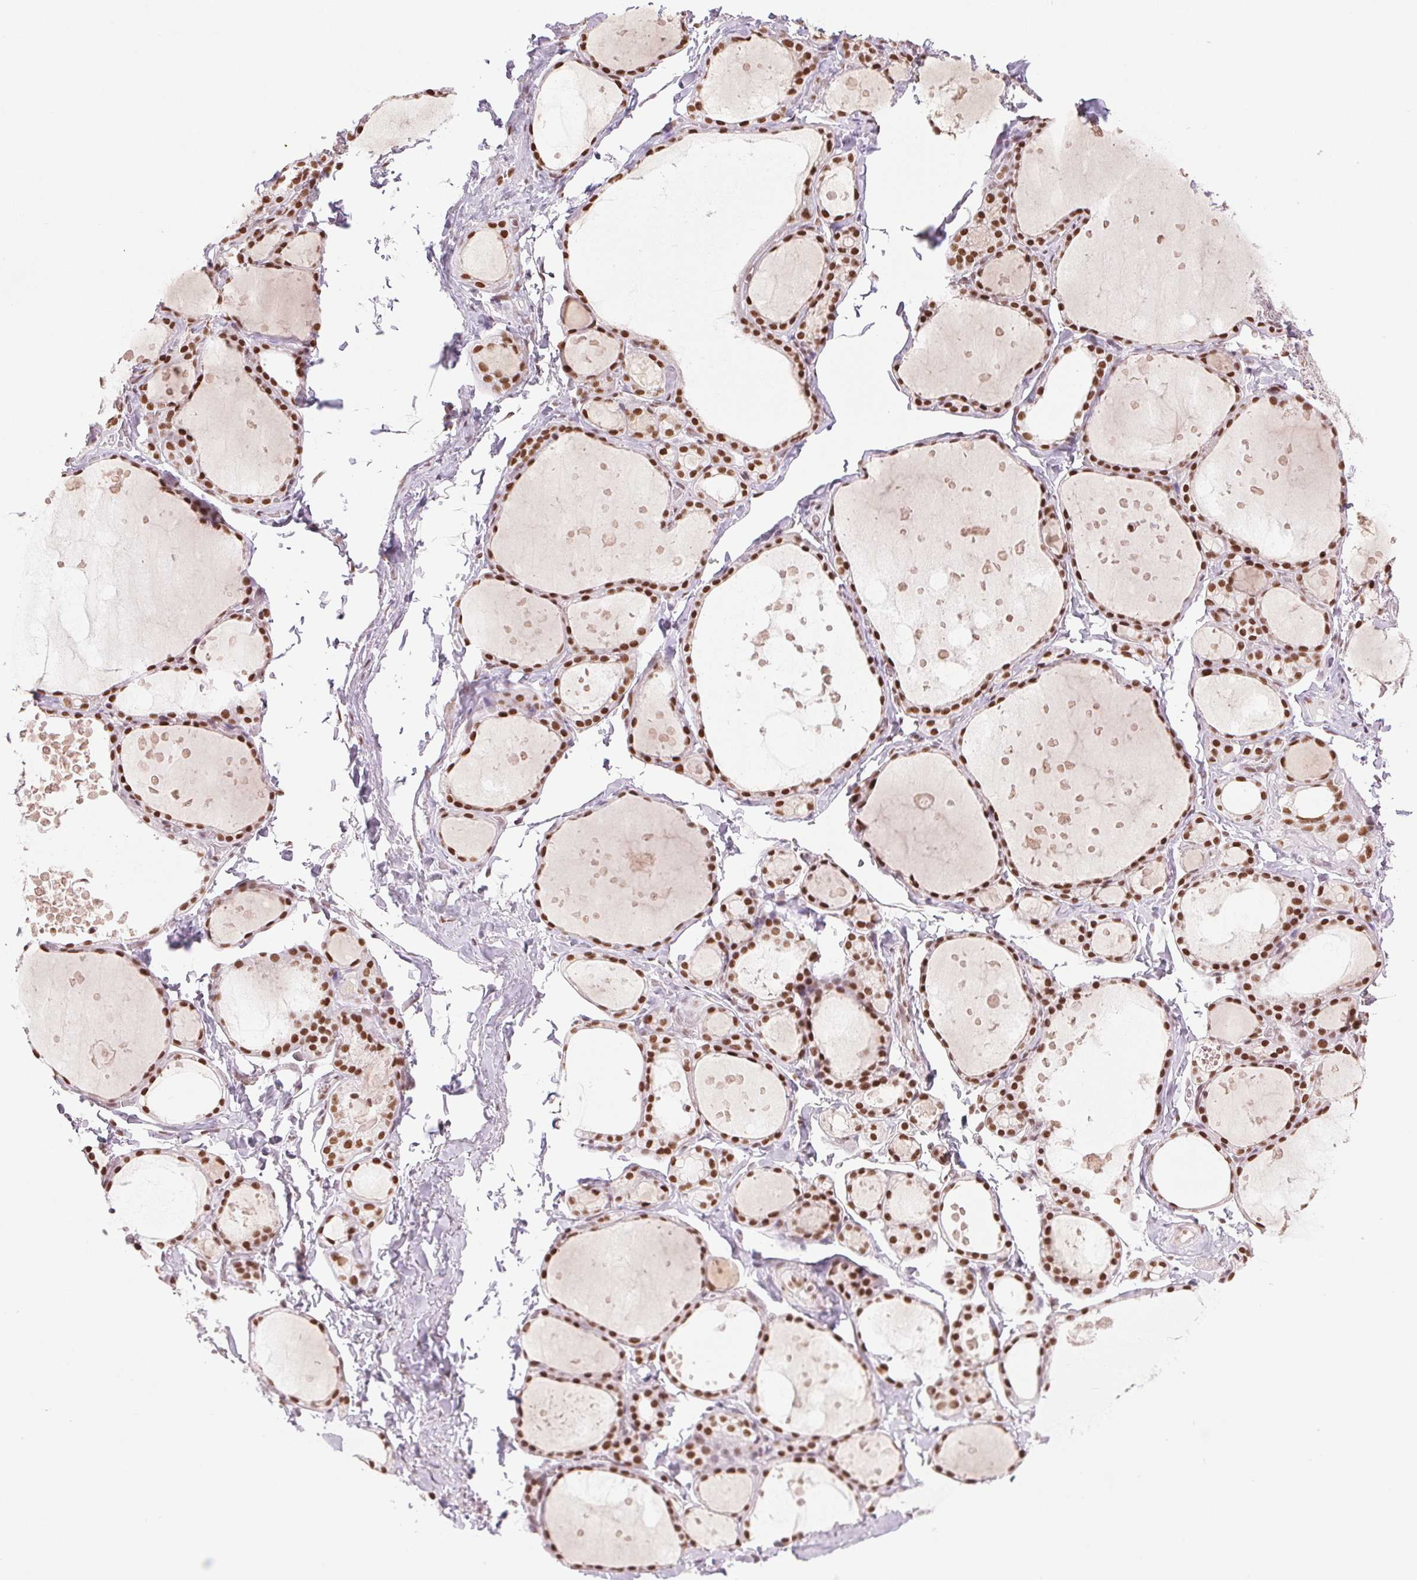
{"staining": {"intensity": "strong", "quantity": ">75%", "location": "nuclear"}, "tissue": "thyroid gland", "cell_type": "Glandular cells", "image_type": "normal", "snomed": [{"axis": "morphology", "description": "Normal tissue, NOS"}, {"axis": "topography", "description": "Thyroid gland"}], "caption": "Protein staining of normal thyroid gland demonstrates strong nuclear positivity in approximately >75% of glandular cells.", "gene": "ZFR2", "patient": {"sex": "male", "age": 68}}